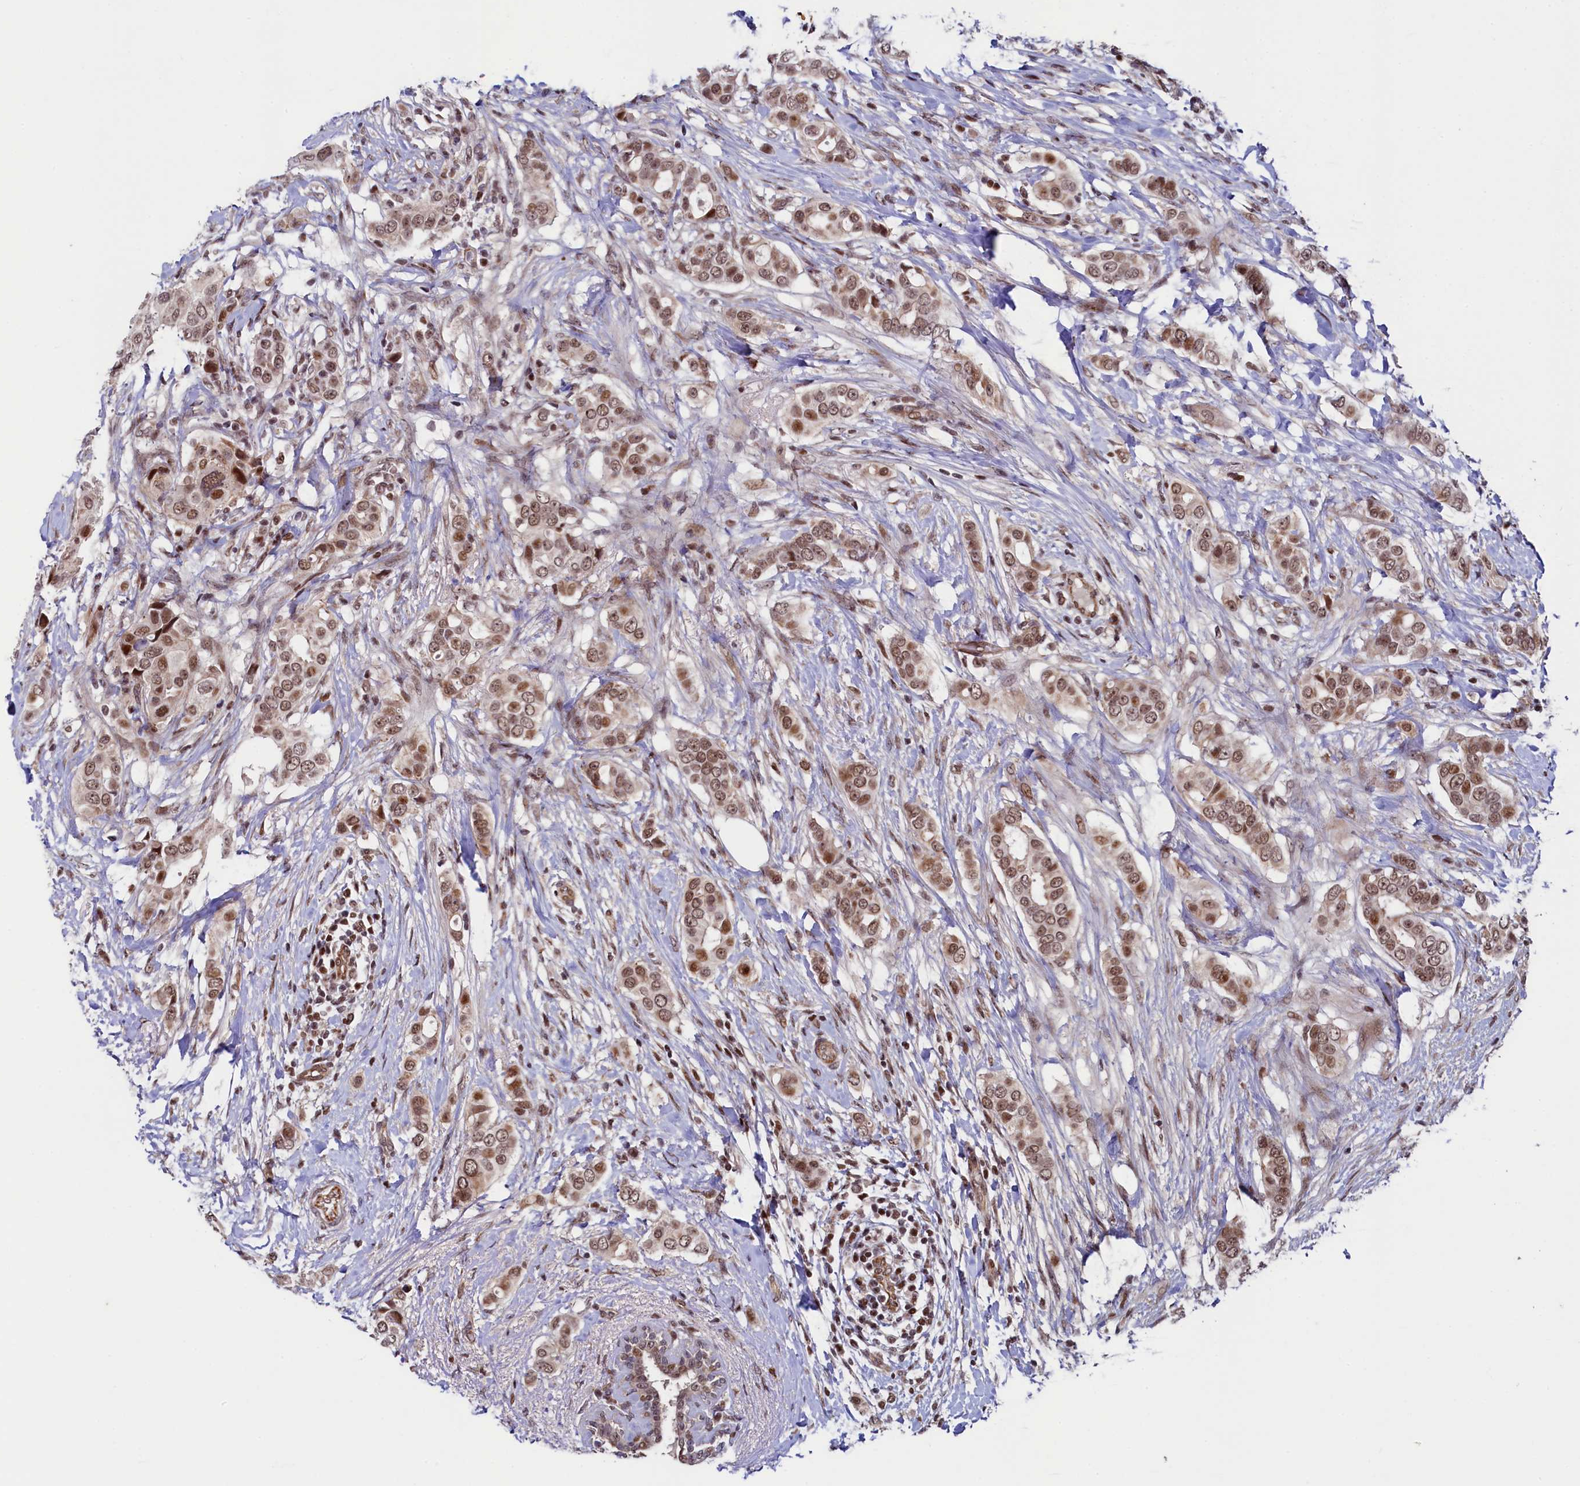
{"staining": {"intensity": "moderate", "quantity": ">75%", "location": "nuclear"}, "tissue": "breast cancer", "cell_type": "Tumor cells", "image_type": "cancer", "snomed": [{"axis": "morphology", "description": "Lobular carcinoma"}, {"axis": "topography", "description": "Breast"}], "caption": "Breast lobular carcinoma tissue demonstrates moderate nuclear staining in about >75% of tumor cells, visualized by immunohistochemistry.", "gene": "LEO1", "patient": {"sex": "female", "age": 51}}